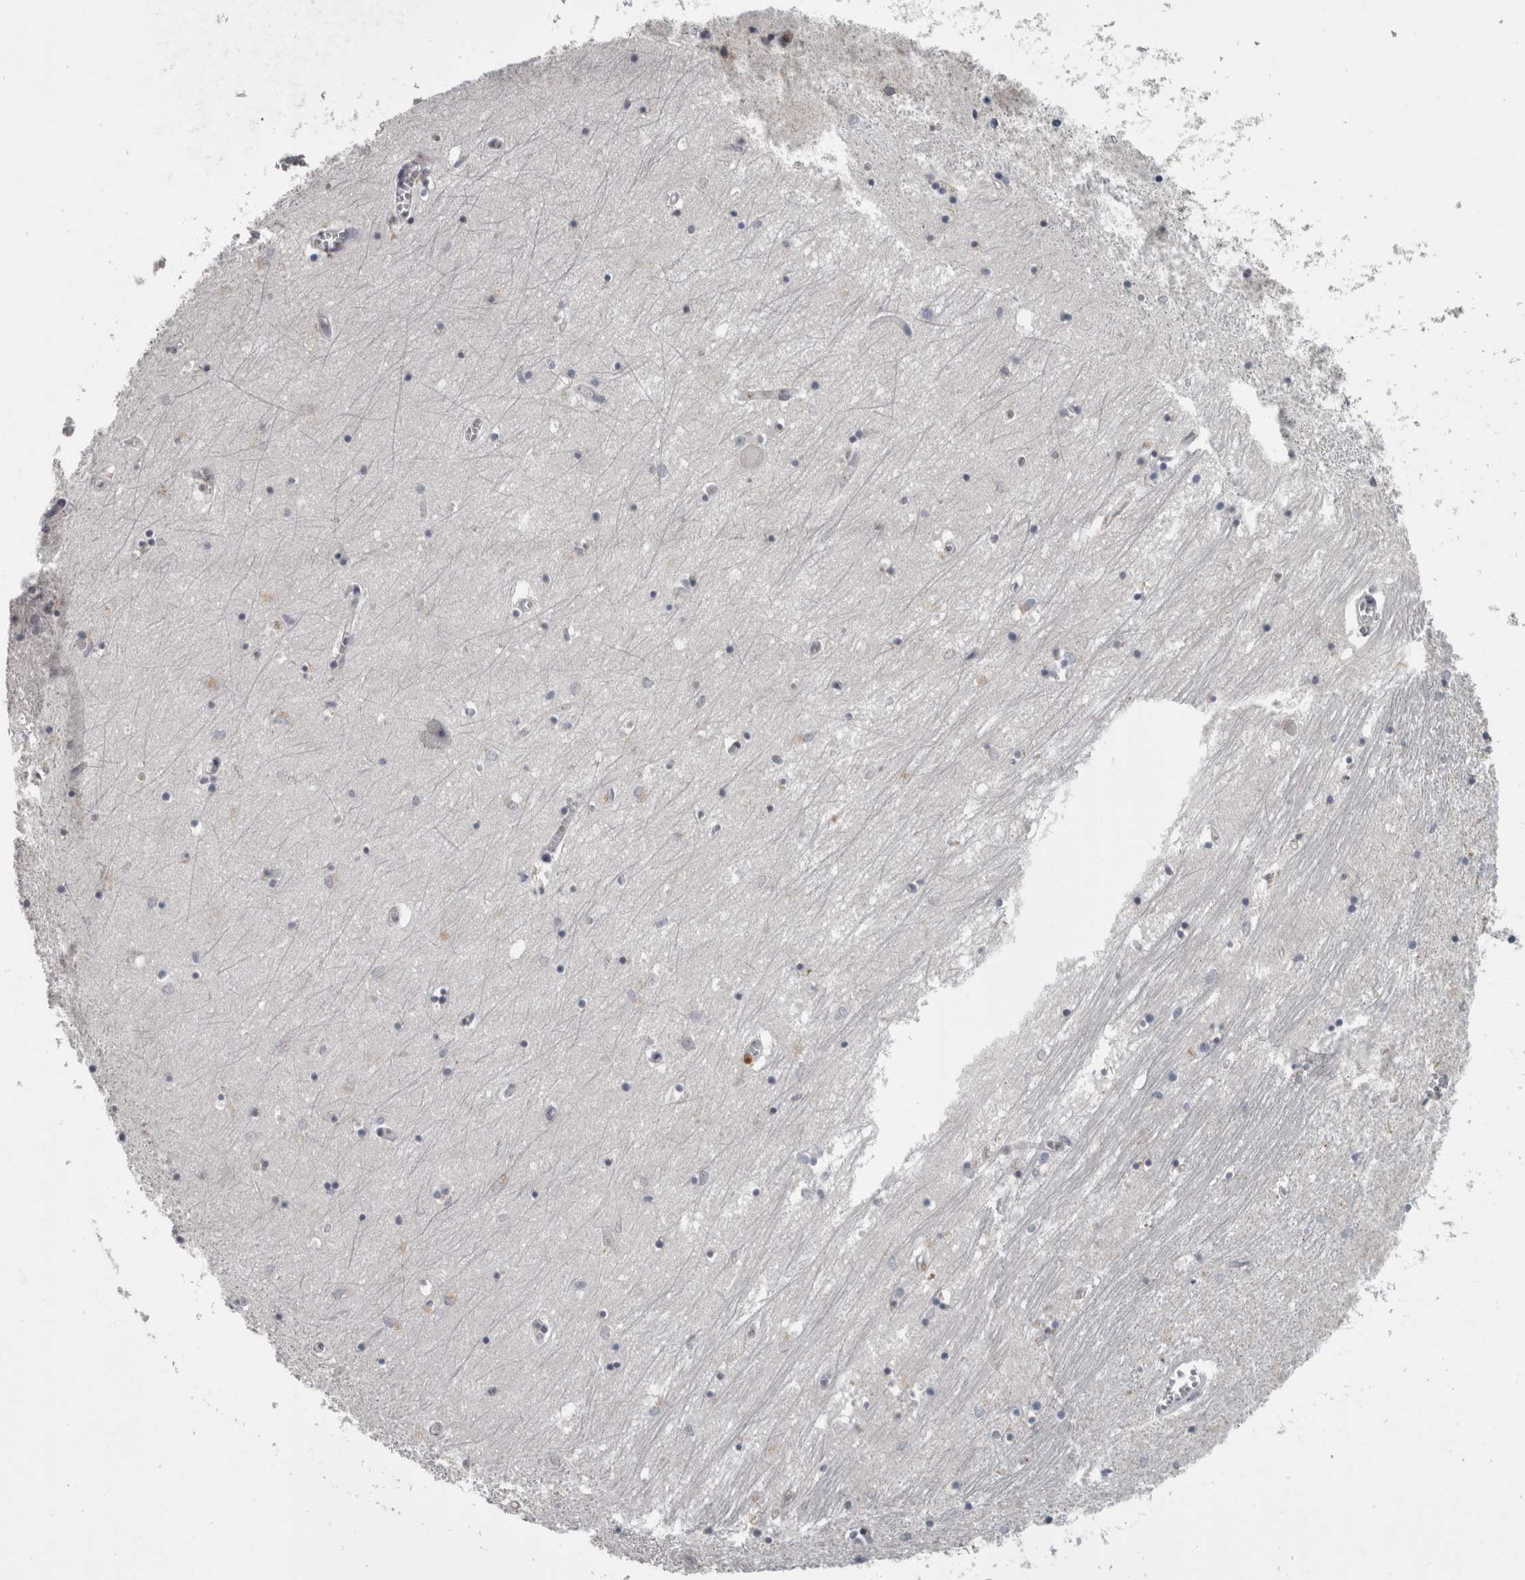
{"staining": {"intensity": "negative", "quantity": "none", "location": "none"}, "tissue": "hippocampus", "cell_type": "Glial cells", "image_type": "normal", "snomed": [{"axis": "morphology", "description": "Normal tissue, NOS"}, {"axis": "topography", "description": "Hippocampus"}], "caption": "IHC photomicrograph of unremarkable hippocampus stained for a protein (brown), which shows no positivity in glial cells. The staining was performed using DAB to visualize the protein expression in brown, while the nuclei were stained in blue with hematoxylin (Magnification: 20x).", "gene": "NAAA", "patient": {"sex": "male", "age": 70}}